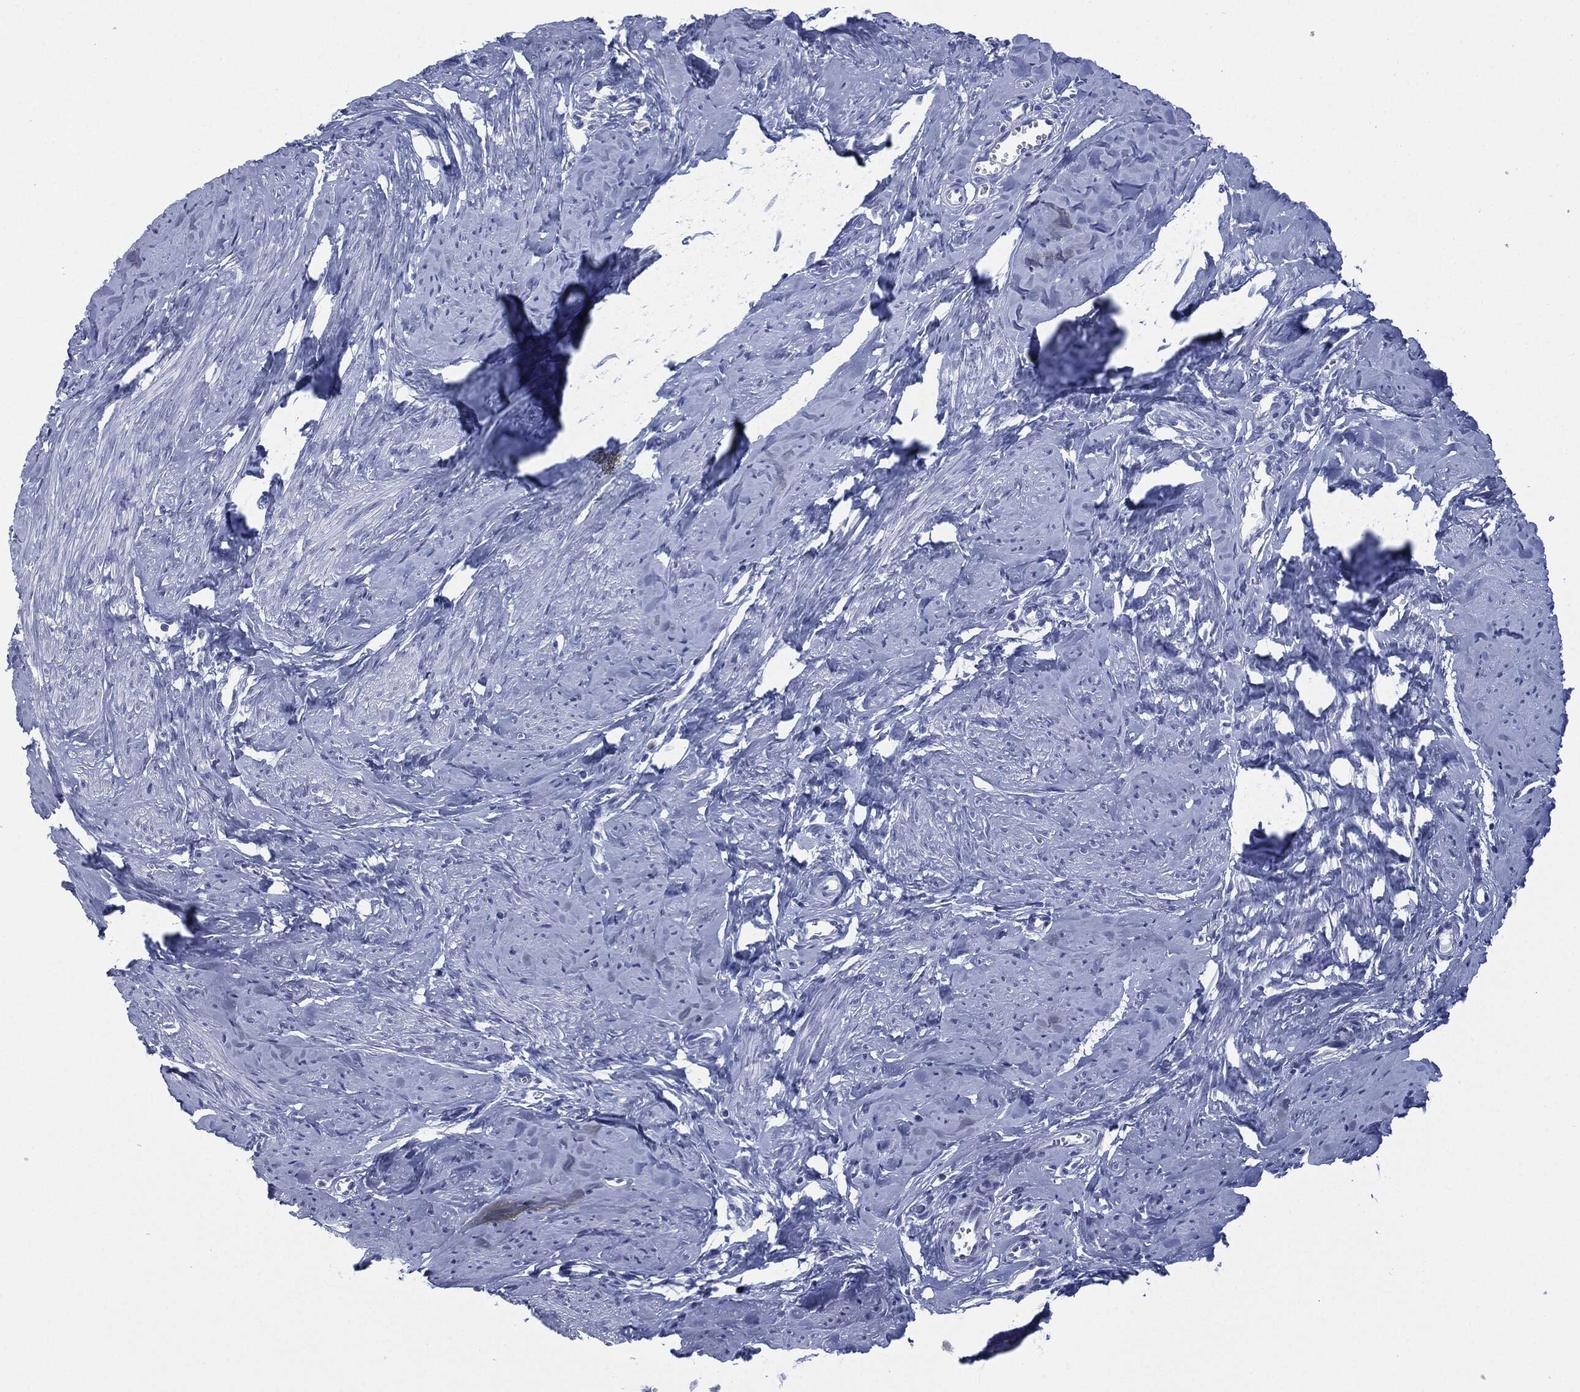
{"staining": {"intensity": "negative", "quantity": "none", "location": "none"}, "tissue": "smooth muscle", "cell_type": "Smooth muscle cells", "image_type": "normal", "snomed": [{"axis": "morphology", "description": "Normal tissue, NOS"}, {"axis": "topography", "description": "Smooth muscle"}], "caption": "High power microscopy image of an IHC micrograph of normal smooth muscle, revealing no significant staining in smooth muscle cells.", "gene": "MUC16", "patient": {"sex": "female", "age": 48}}